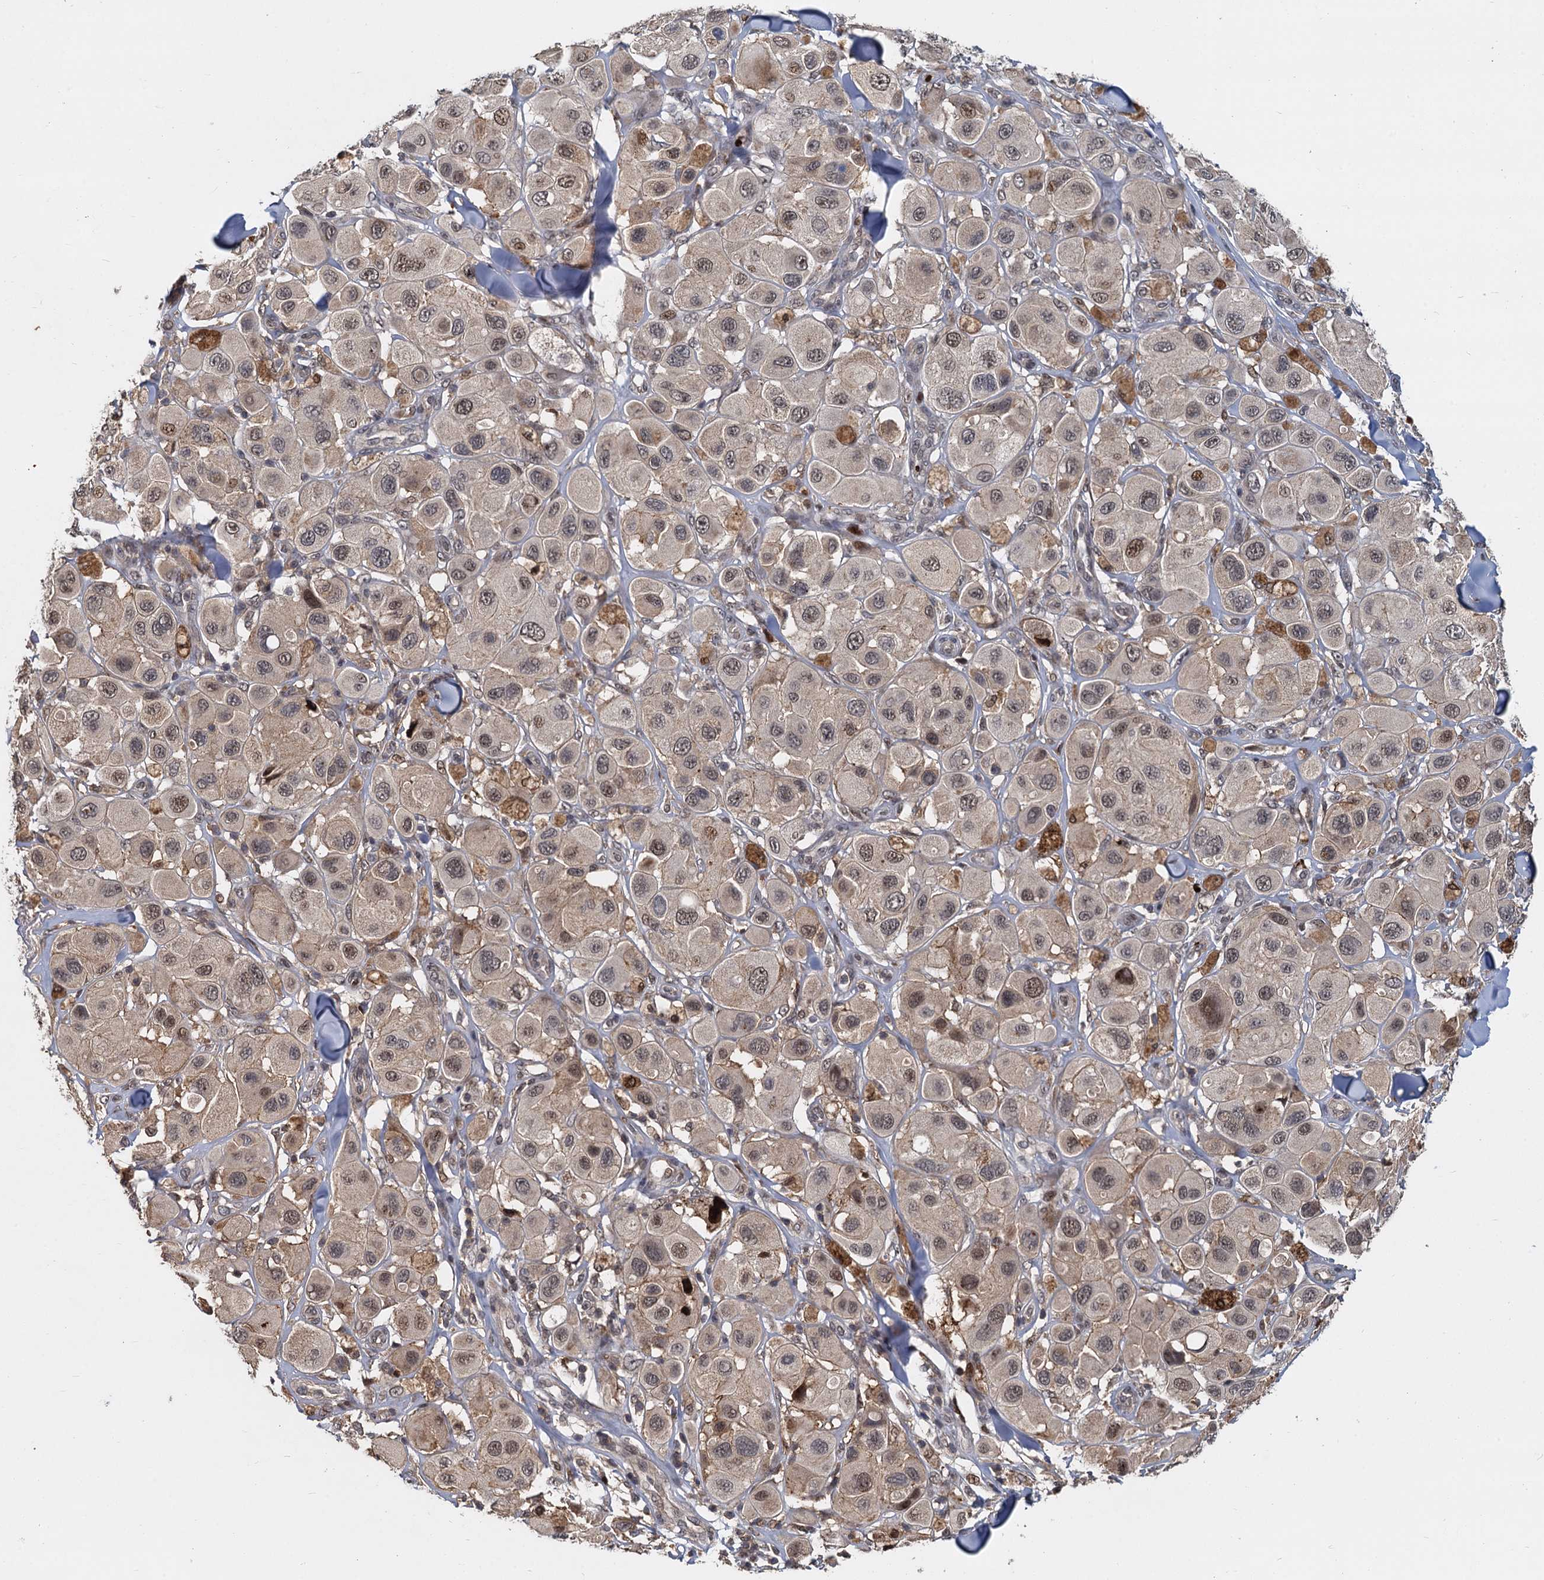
{"staining": {"intensity": "moderate", "quantity": ">75%", "location": "nuclear"}, "tissue": "melanoma", "cell_type": "Tumor cells", "image_type": "cancer", "snomed": [{"axis": "morphology", "description": "Malignant melanoma, Metastatic site"}, {"axis": "topography", "description": "Skin"}], "caption": "Malignant melanoma (metastatic site) tissue exhibits moderate nuclear positivity in approximately >75% of tumor cells, visualized by immunohistochemistry.", "gene": "FANCI", "patient": {"sex": "male", "age": 41}}